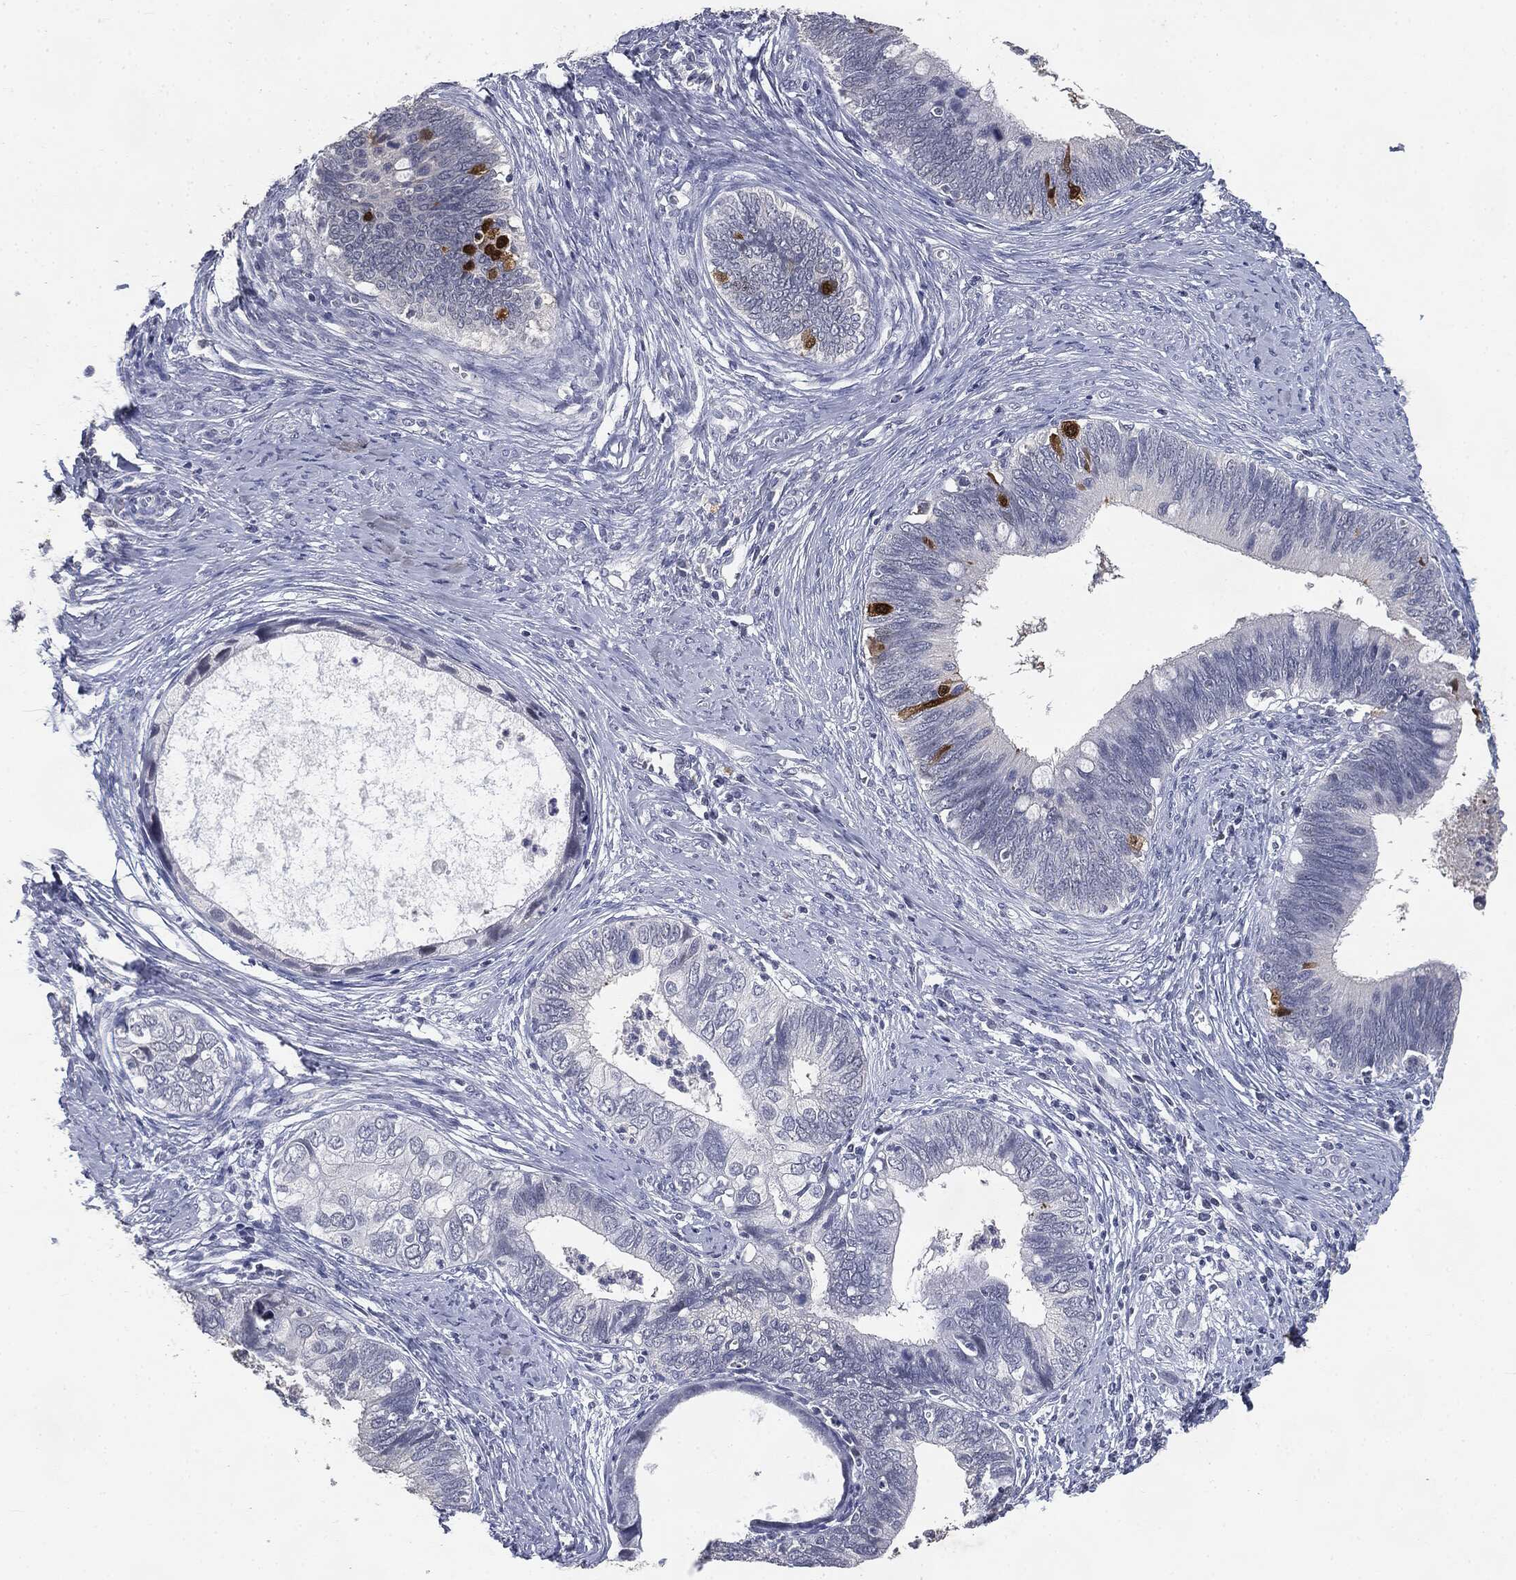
{"staining": {"intensity": "negative", "quantity": "none", "location": "none"}, "tissue": "cervical cancer", "cell_type": "Tumor cells", "image_type": "cancer", "snomed": [{"axis": "morphology", "description": "Adenocarcinoma, NOS"}, {"axis": "topography", "description": "Cervix"}], "caption": "There is no significant expression in tumor cells of cervical cancer.", "gene": "SLC2A2", "patient": {"sex": "female", "age": 42}}